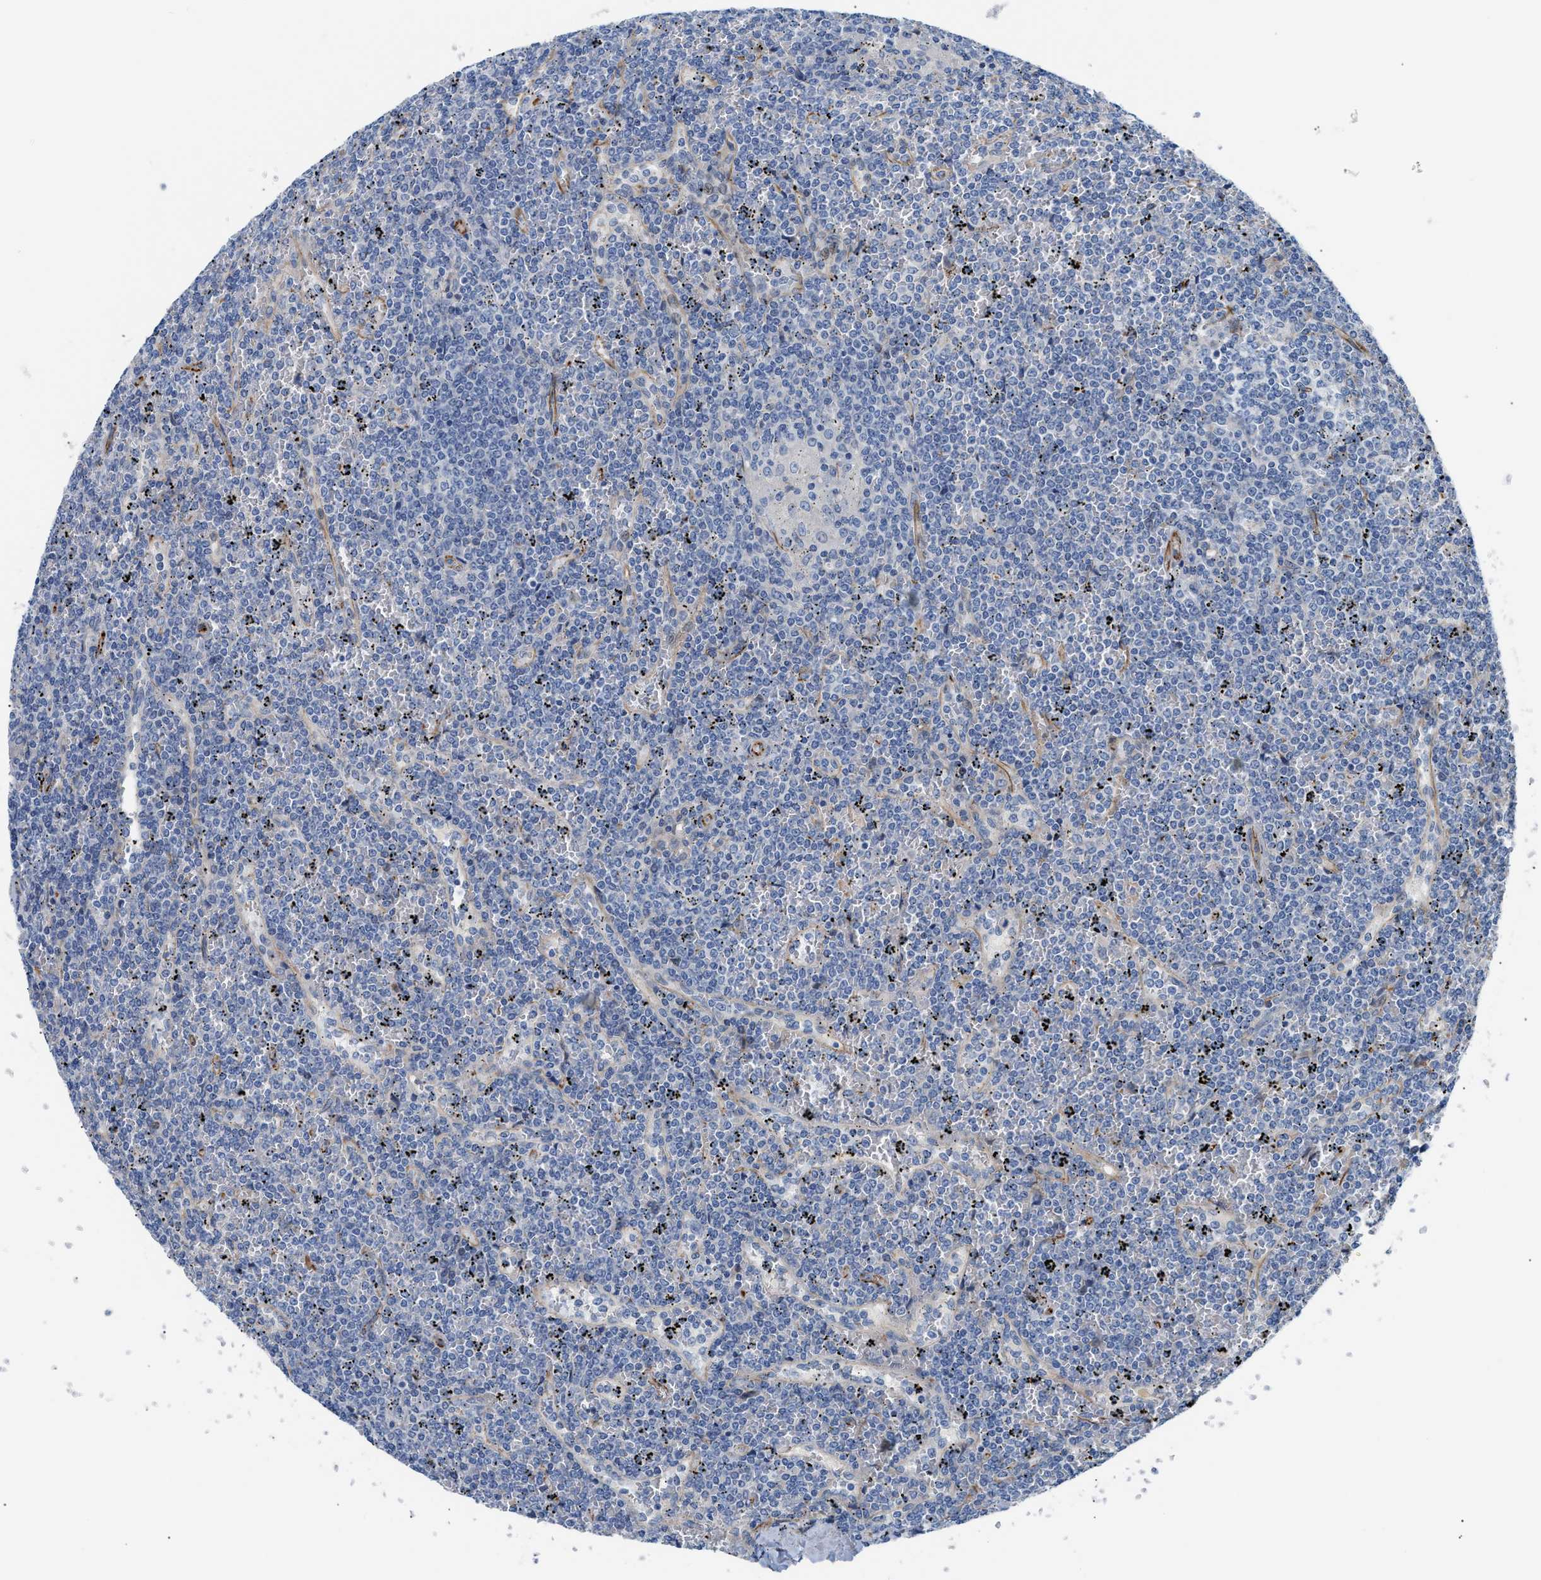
{"staining": {"intensity": "negative", "quantity": "none", "location": "none"}, "tissue": "lymphoma", "cell_type": "Tumor cells", "image_type": "cancer", "snomed": [{"axis": "morphology", "description": "Malignant lymphoma, non-Hodgkin's type, Low grade"}, {"axis": "topography", "description": "Spleen"}], "caption": "Human low-grade malignant lymphoma, non-Hodgkin's type stained for a protein using IHC shows no positivity in tumor cells.", "gene": "TFPI", "patient": {"sex": "female", "age": 19}}